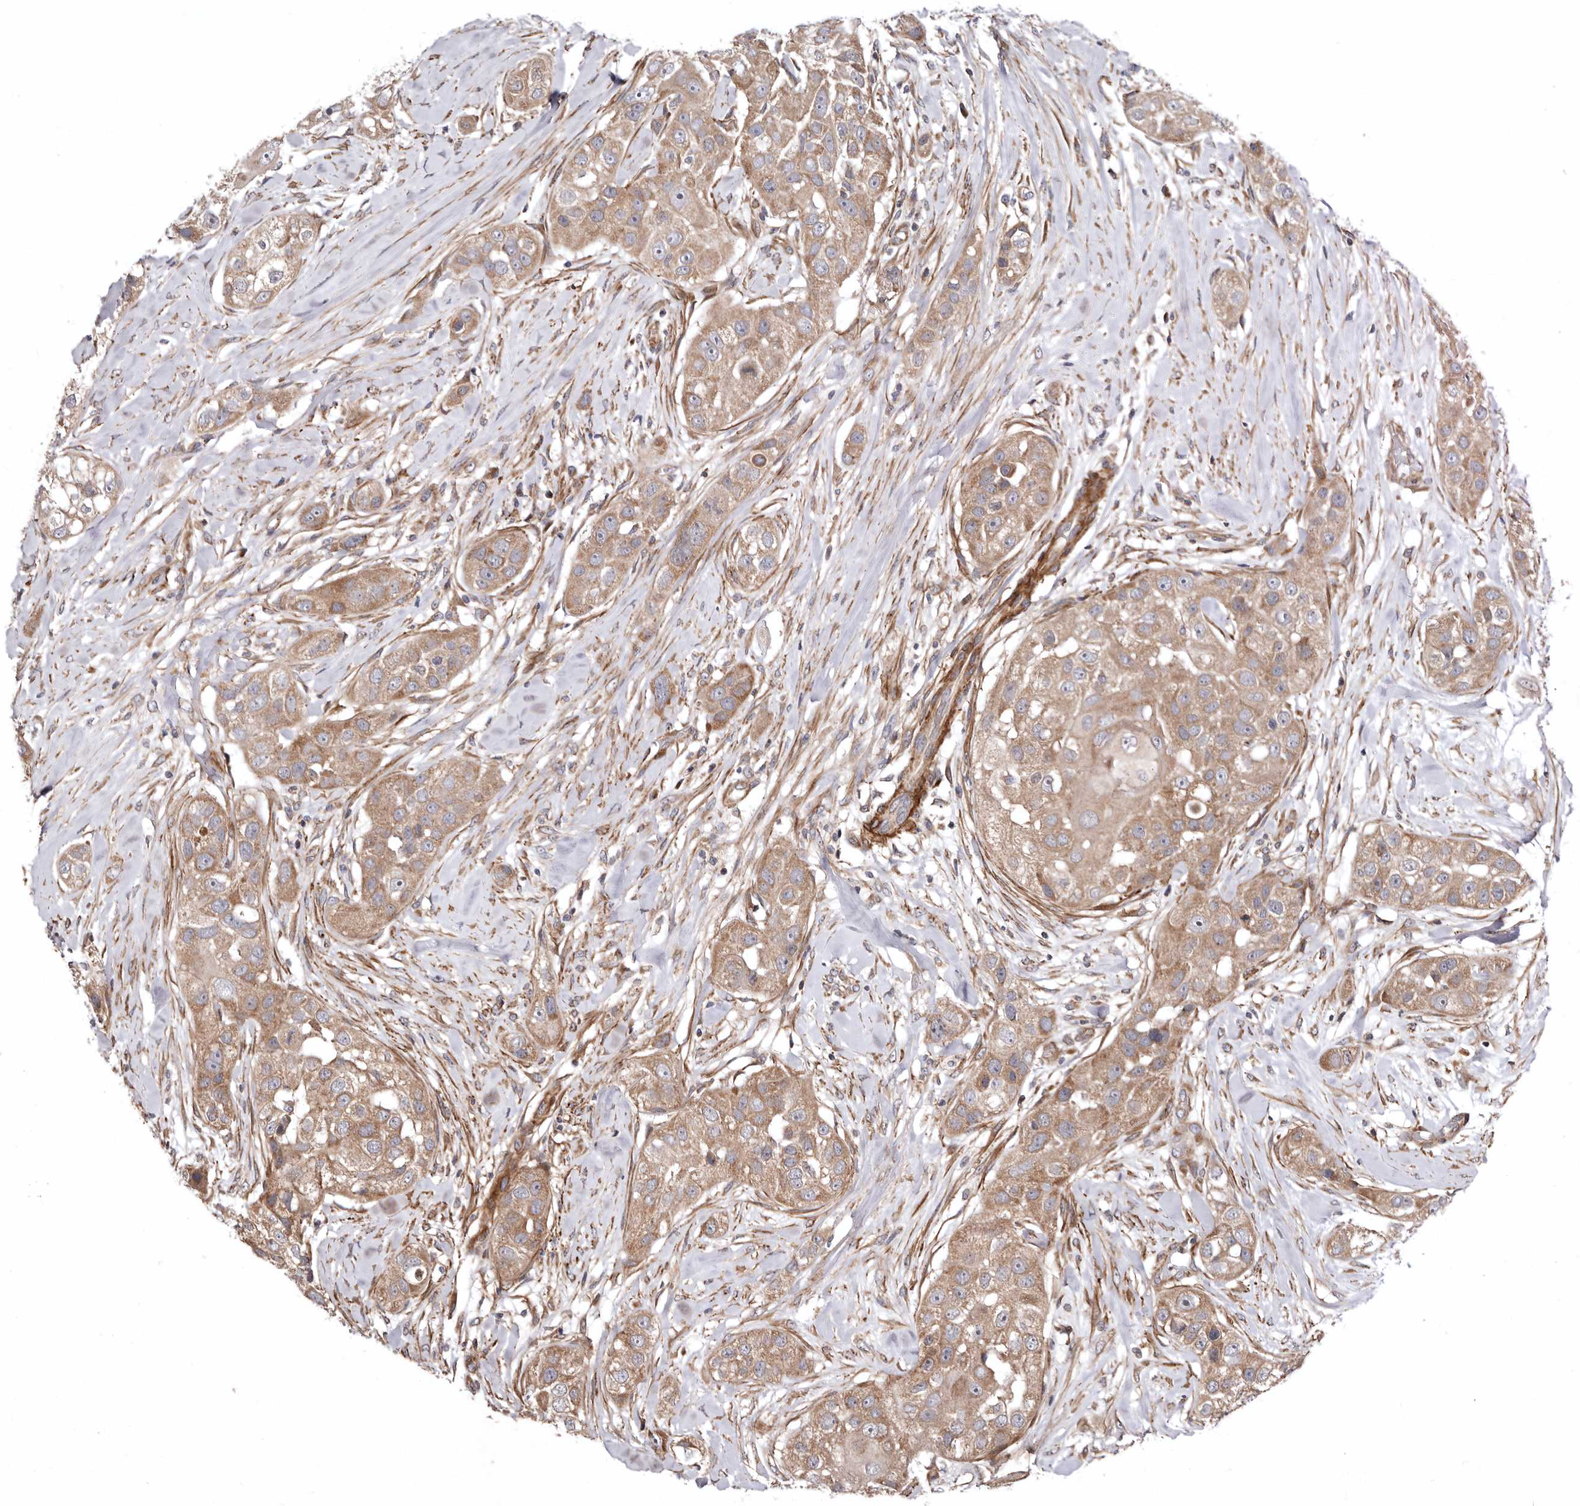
{"staining": {"intensity": "weak", "quantity": ">75%", "location": "cytoplasmic/membranous"}, "tissue": "head and neck cancer", "cell_type": "Tumor cells", "image_type": "cancer", "snomed": [{"axis": "morphology", "description": "Normal tissue, NOS"}, {"axis": "morphology", "description": "Squamous cell carcinoma, NOS"}, {"axis": "topography", "description": "Skeletal muscle"}, {"axis": "topography", "description": "Head-Neck"}], "caption": "The photomicrograph shows a brown stain indicating the presence of a protein in the cytoplasmic/membranous of tumor cells in squamous cell carcinoma (head and neck). (IHC, brightfield microscopy, high magnification).", "gene": "PROKR1", "patient": {"sex": "male", "age": 51}}